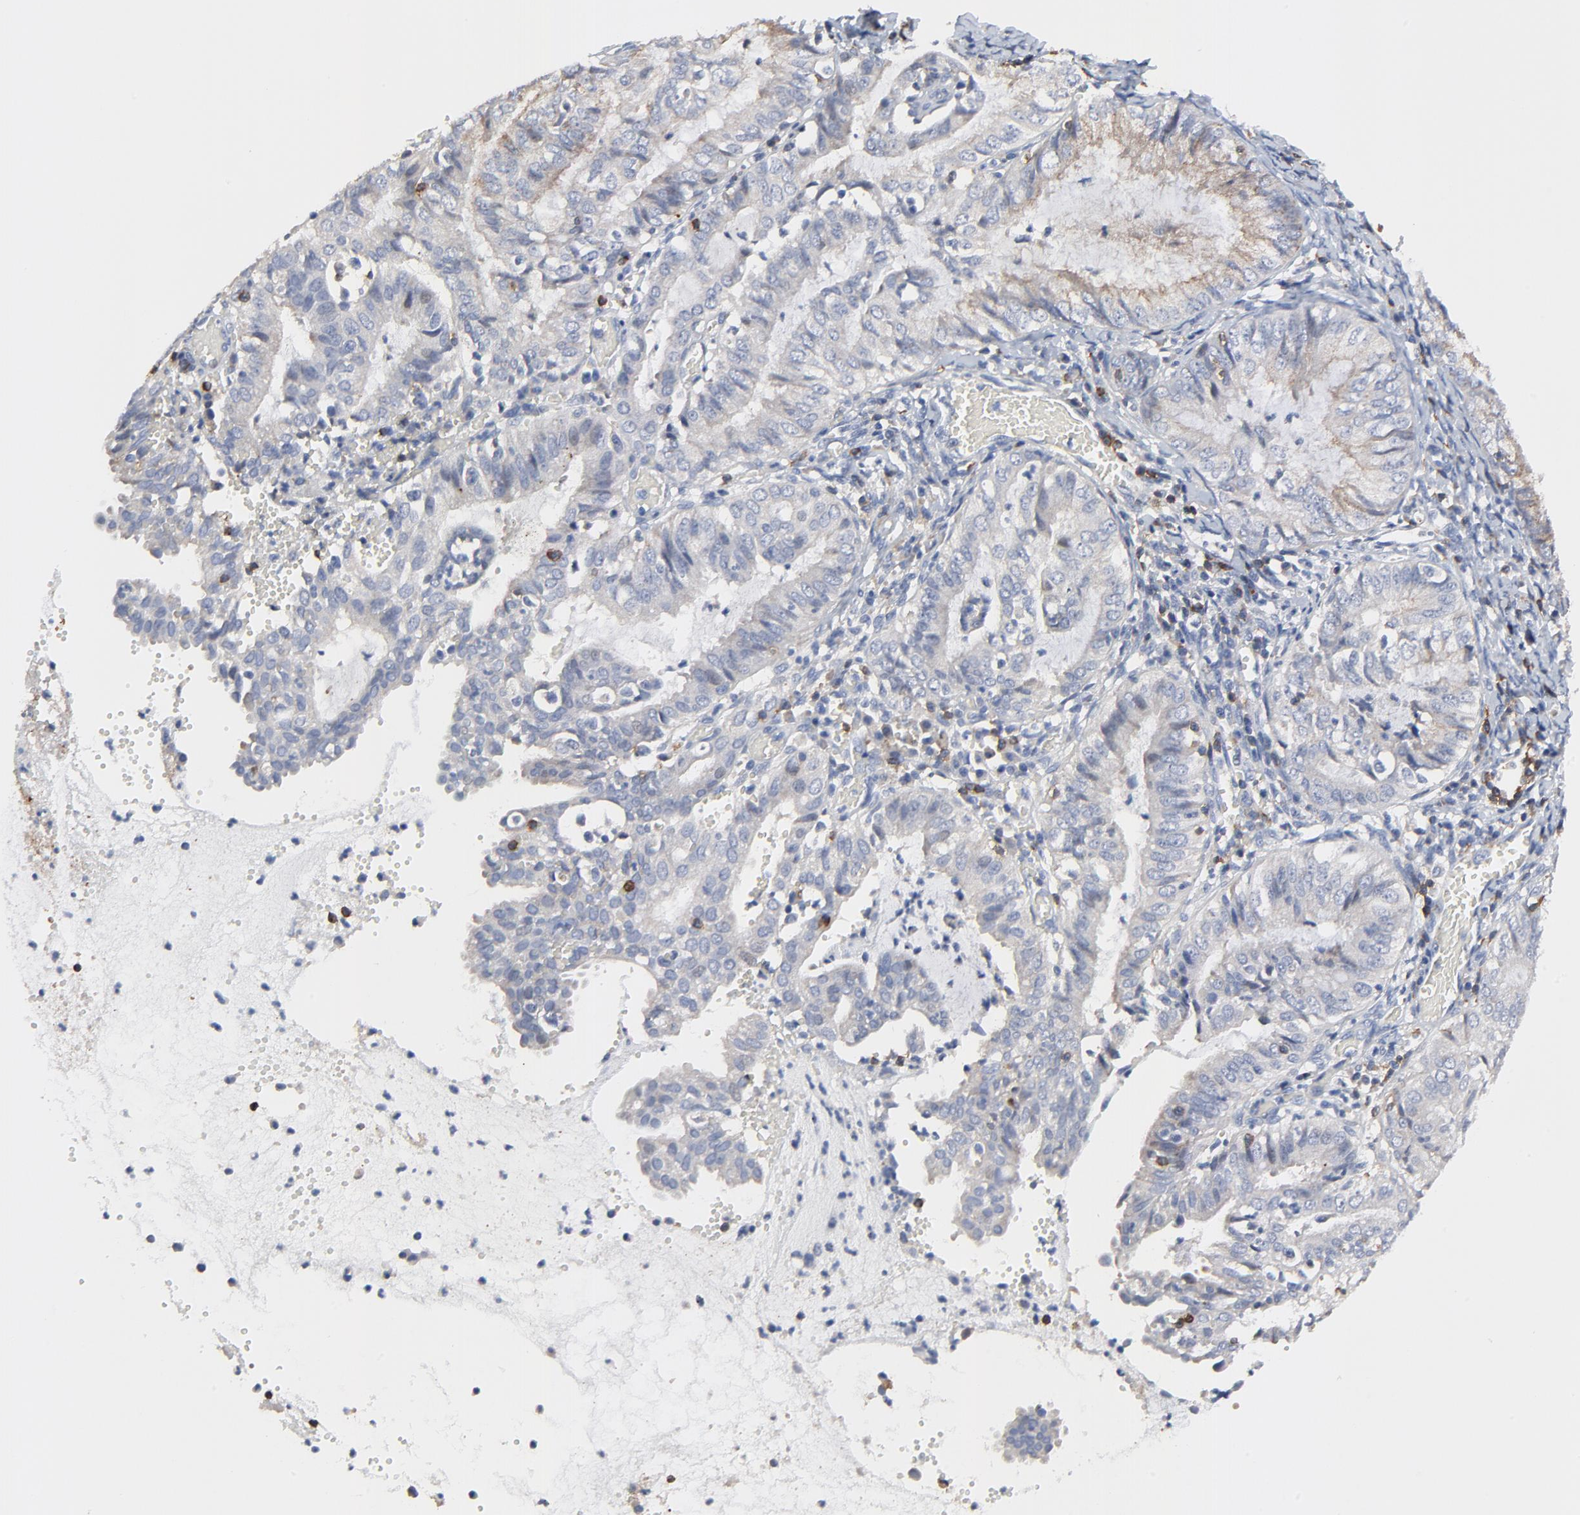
{"staining": {"intensity": "weak", "quantity": "25%-75%", "location": "cytoplasmic/membranous"}, "tissue": "endometrial cancer", "cell_type": "Tumor cells", "image_type": "cancer", "snomed": [{"axis": "morphology", "description": "Adenocarcinoma, NOS"}, {"axis": "topography", "description": "Endometrium"}], "caption": "Immunohistochemistry (IHC) histopathology image of neoplastic tissue: human endometrial cancer (adenocarcinoma) stained using immunohistochemistry (IHC) shows low levels of weak protein expression localized specifically in the cytoplasmic/membranous of tumor cells, appearing as a cytoplasmic/membranous brown color.", "gene": "SKAP1", "patient": {"sex": "female", "age": 66}}